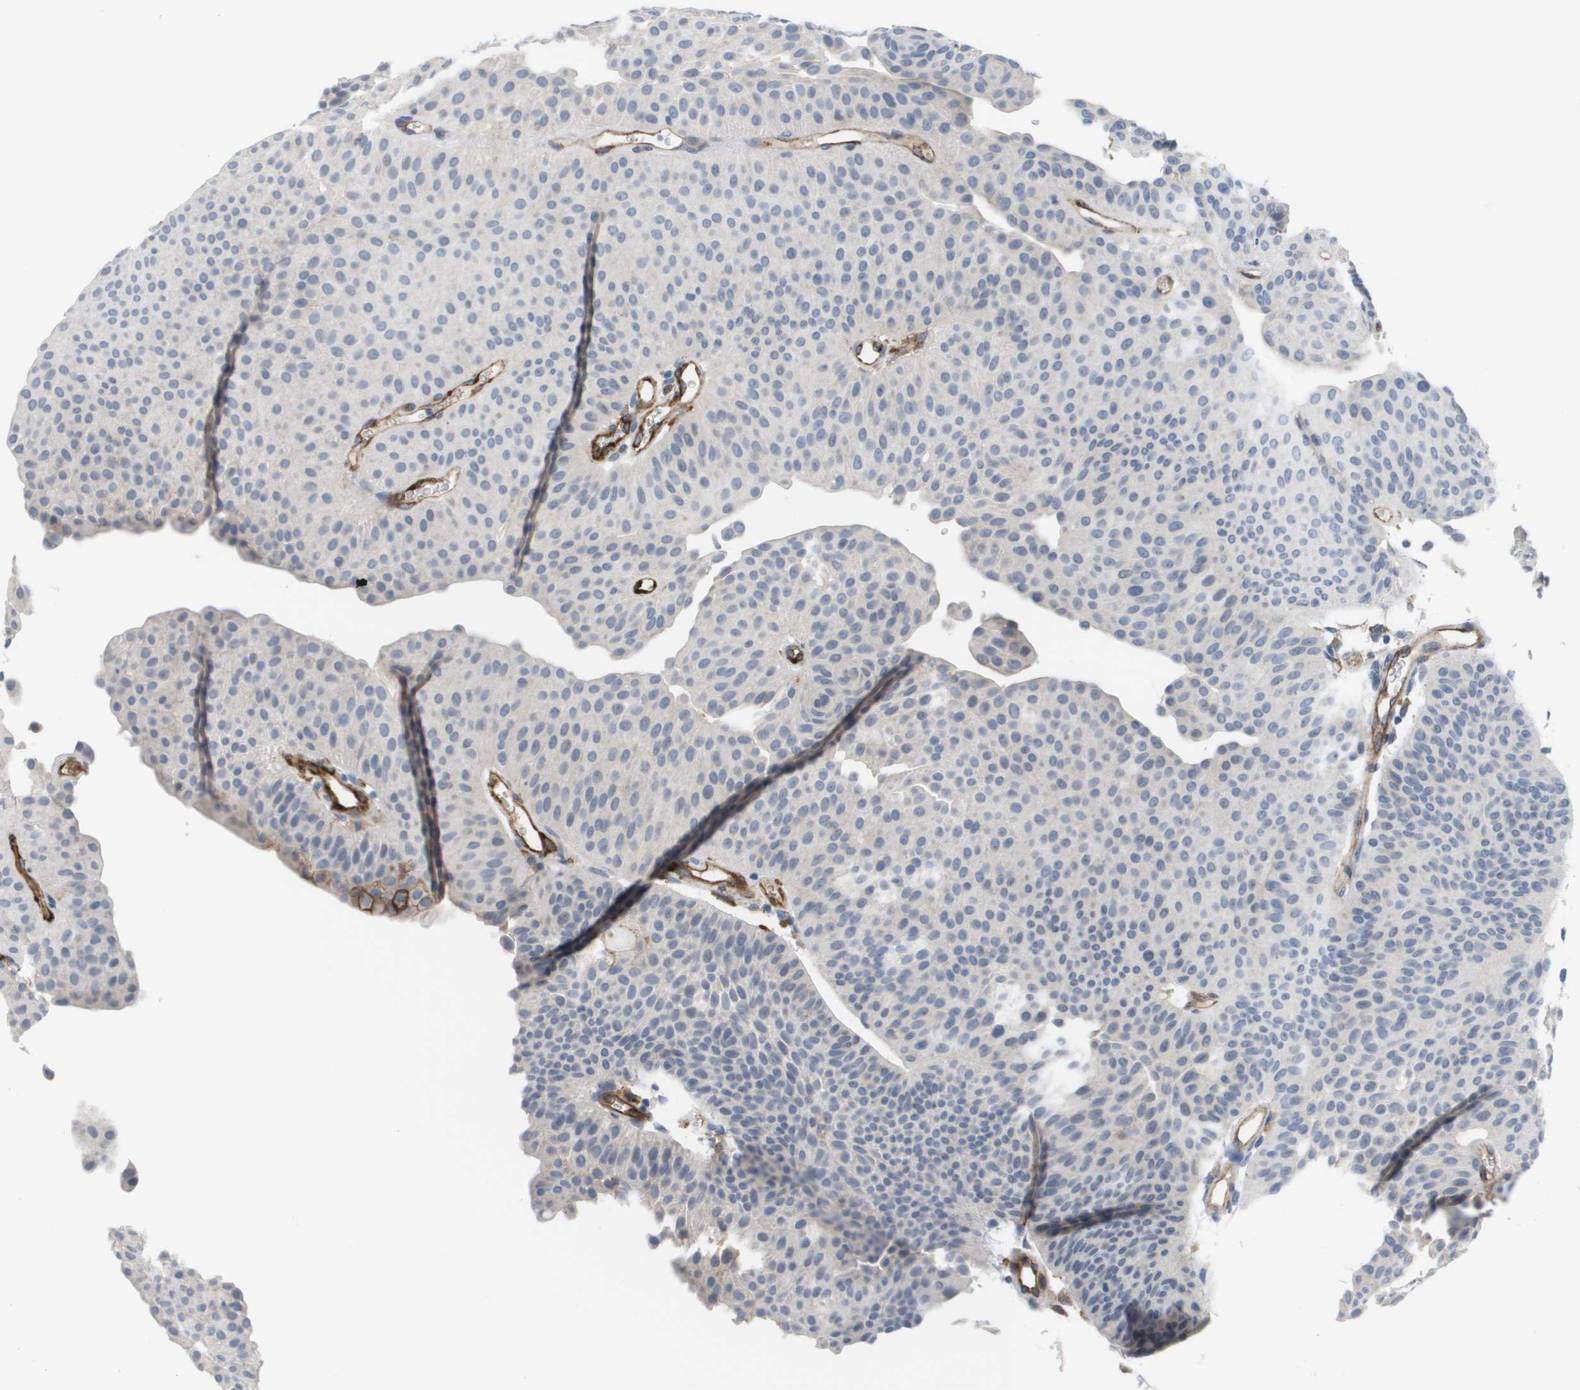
{"staining": {"intensity": "negative", "quantity": "none", "location": "none"}, "tissue": "urothelial cancer", "cell_type": "Tumor cells", "image_type": "cancer", "snomed": [{"axis": "morphology", "description": "Urothelial carcinoma, Low grade"}, {"axis": "topography", "description": "Urinary bladder"}], "caption": "Tumor cells show no significant staining in urothelial cancer.", "gene": "ANGPT2", "patient": {"sex": "female", "age": 60}}